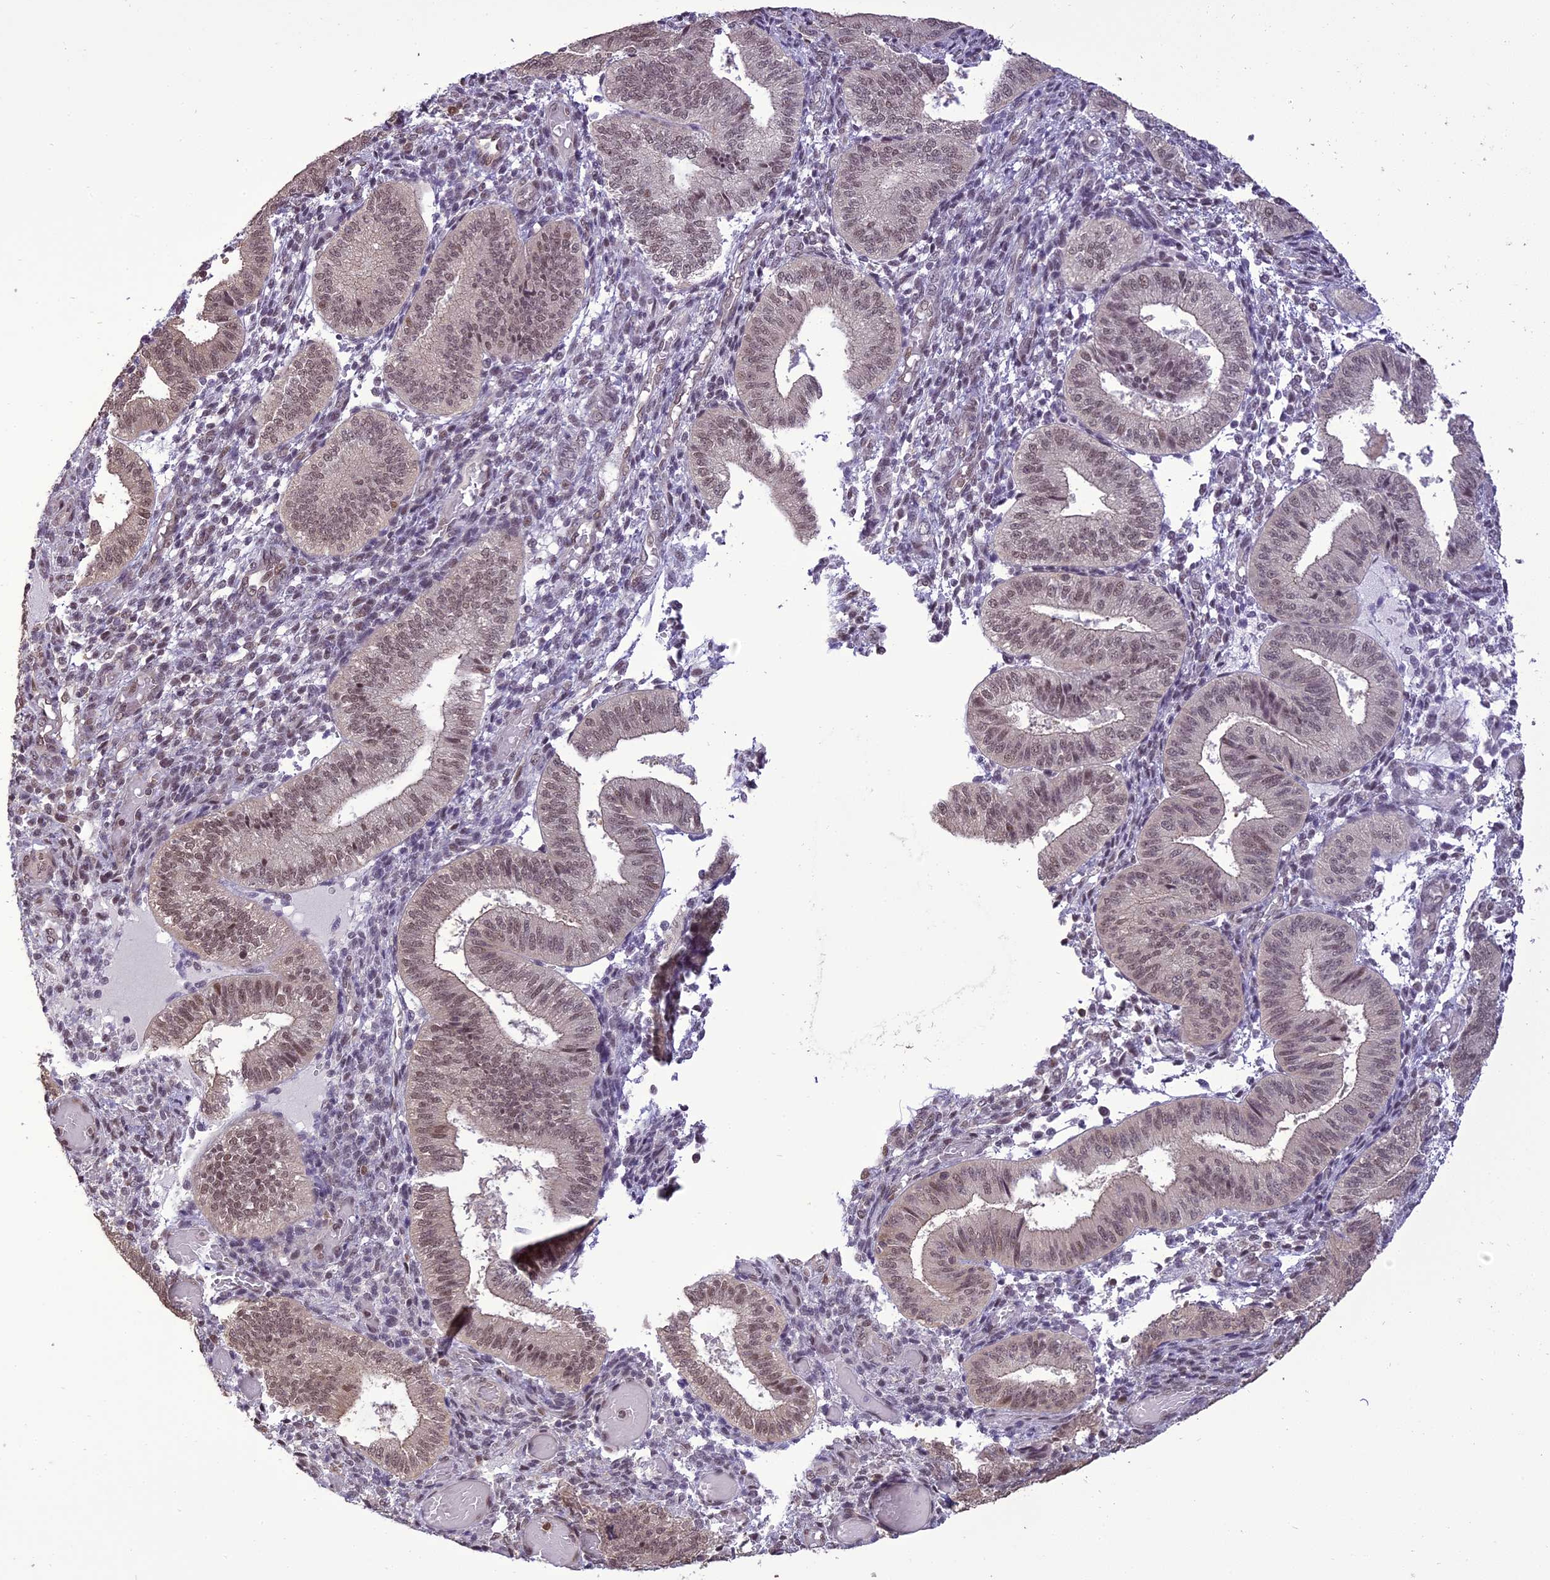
{"staining": {"intensity": "weak", "quantity": "<25%", "location": "nuclear"}, "tissue": "endometrium", "cell_type": "Cells in endometrial stroma", "image_type": "normal", "snomed": [{"axis": "morphology", "description": "Normal tissue, NOS"}, {"axis": "topography", "description": "Endometrium"}], "caption": "A high-resolution photomicrograph shows immunohistochemistry staining of benign endometrium, which reveals no significant expression in cells in endometrial stroma.", "gene": "TIGD7", "patient": {"sex": "female", "age": 34}}